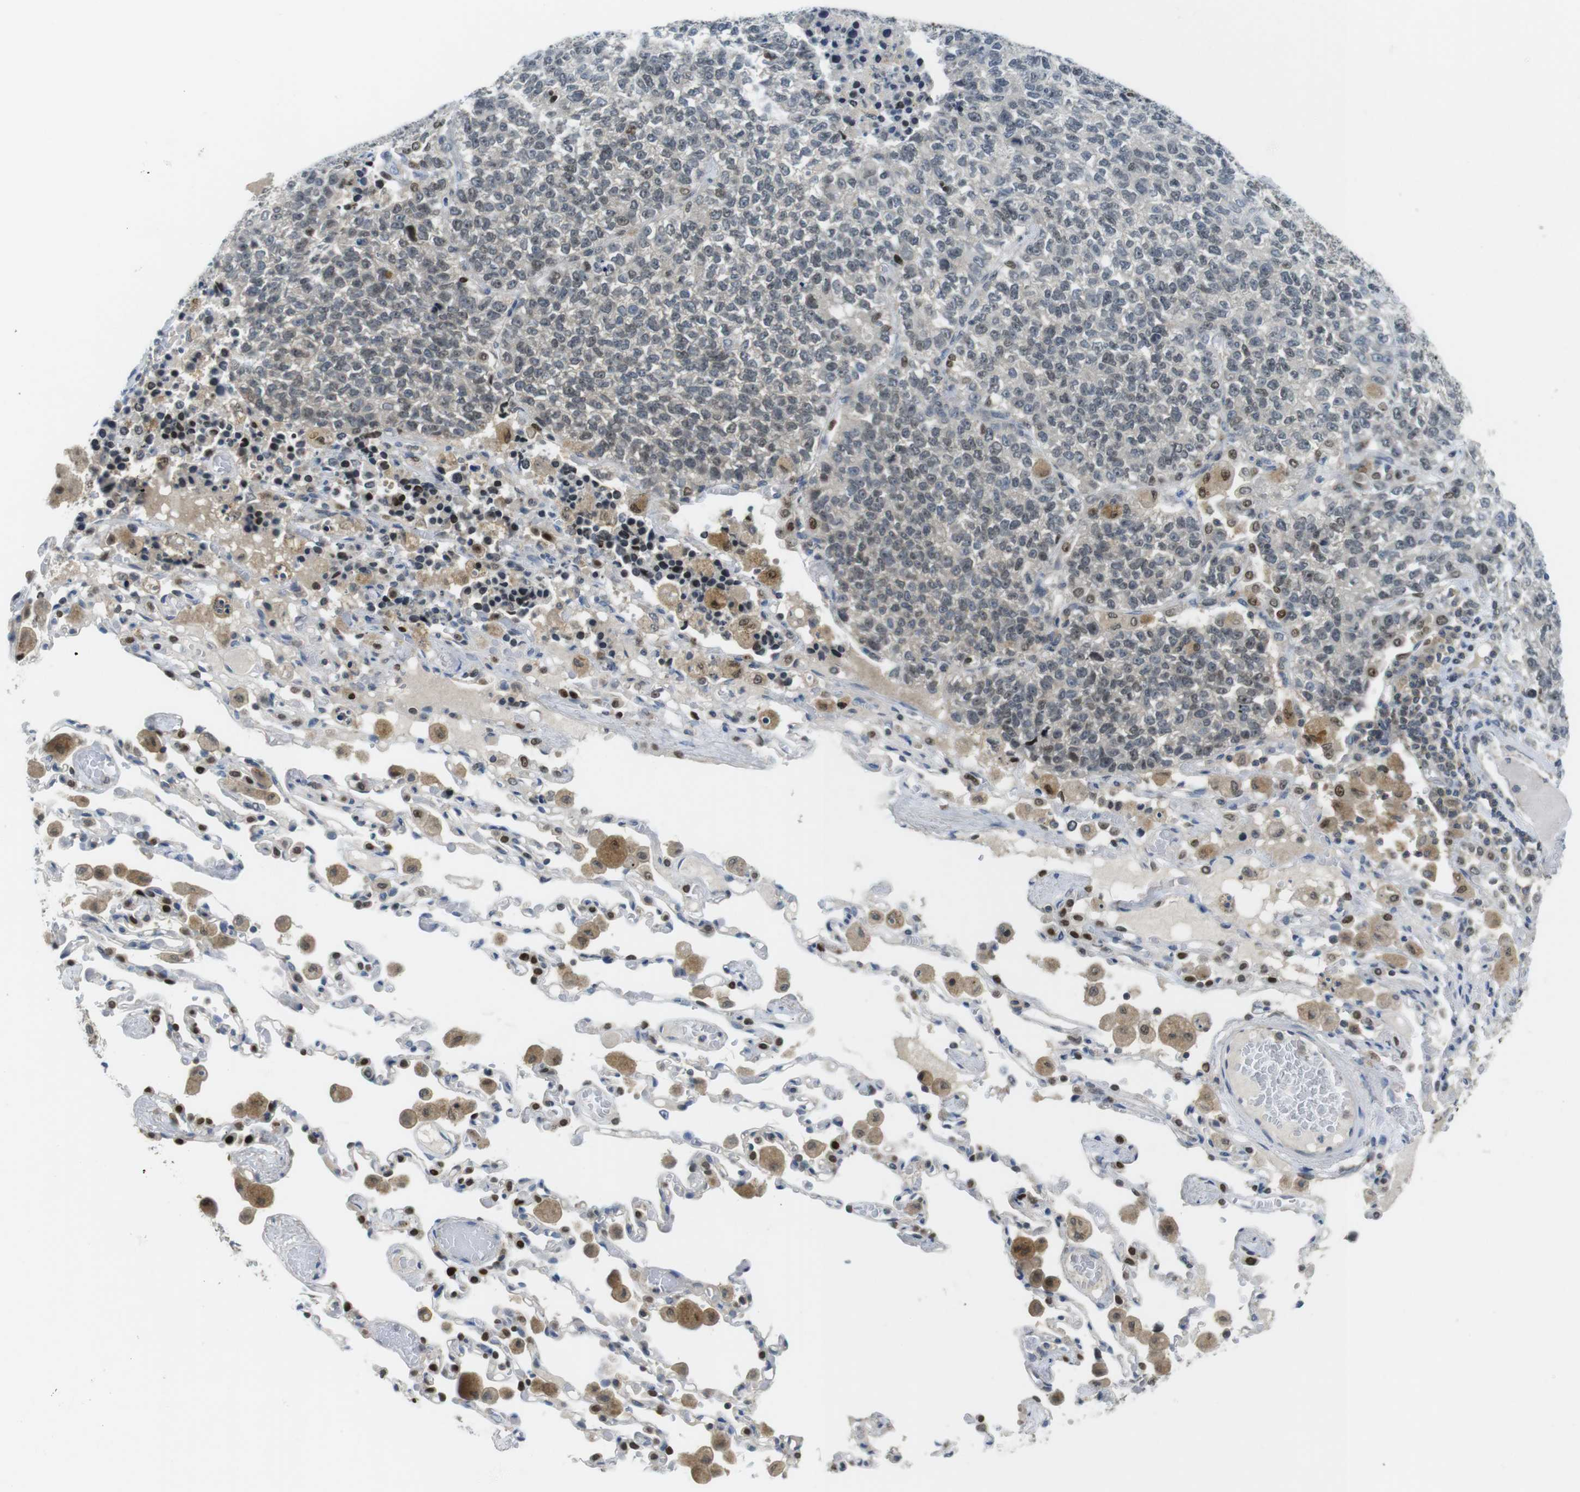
{"staining": {"intensity": "negative", "quantity": "none", "location": "none"}, "tissue": "lung cancer", "cell_type": "Tumor cells", "image_type": "cancer", "snomed": [{"axis": "morphology", "description": "Adenocarcinoma, NOS"}, {"axis": "topography", "description": "Lung"}], "caption": "Protein analysis of lung cancer exhibits no significant positivity in tumor cells.", "gene": "RCC1", "patient": {"sex": "male", "age": 49}}